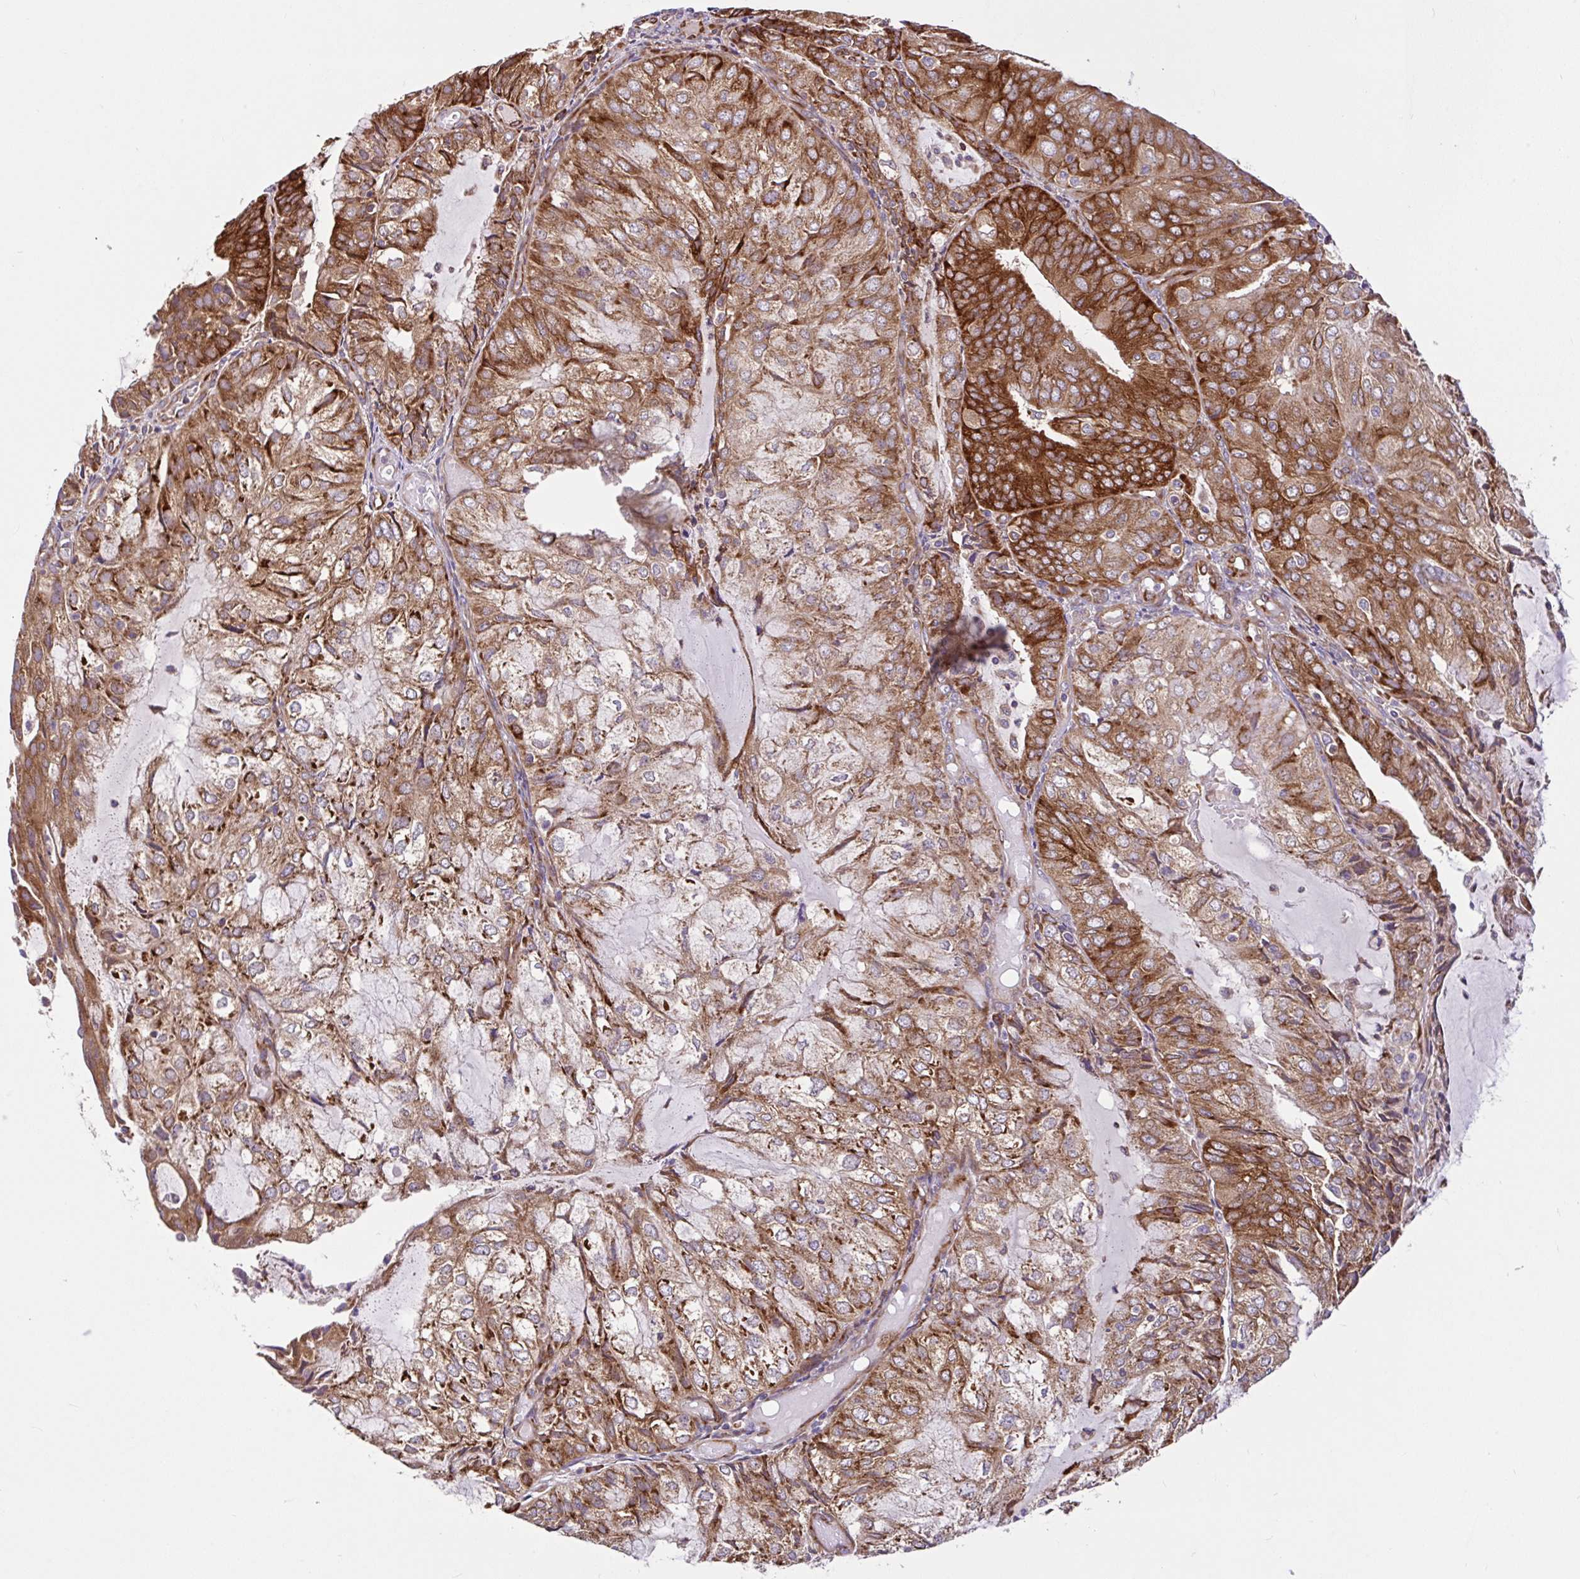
{"staining": {"intensity": "moderate", "quantity": ">75%", "location": "cytoplasmic/membranous"}, "tissue": "endometrial cancer", "cell_type": "Tumor cells", "image_type": "cancer", "snomed": [{"axis": "morphology", "description": "Adenocarcinoma, NOS"}, {"axis": "topography", "description": "Endometrium"}], "caption": "Endometrial cancer (adenocarcinoma) stained with DAB IHC reveals medium levels of moderate cytoplasmic/membranous positivity in about >75% of tumor cells.", "gene": "NTPCR", "patient": {"sex": "female", "age": 81}}